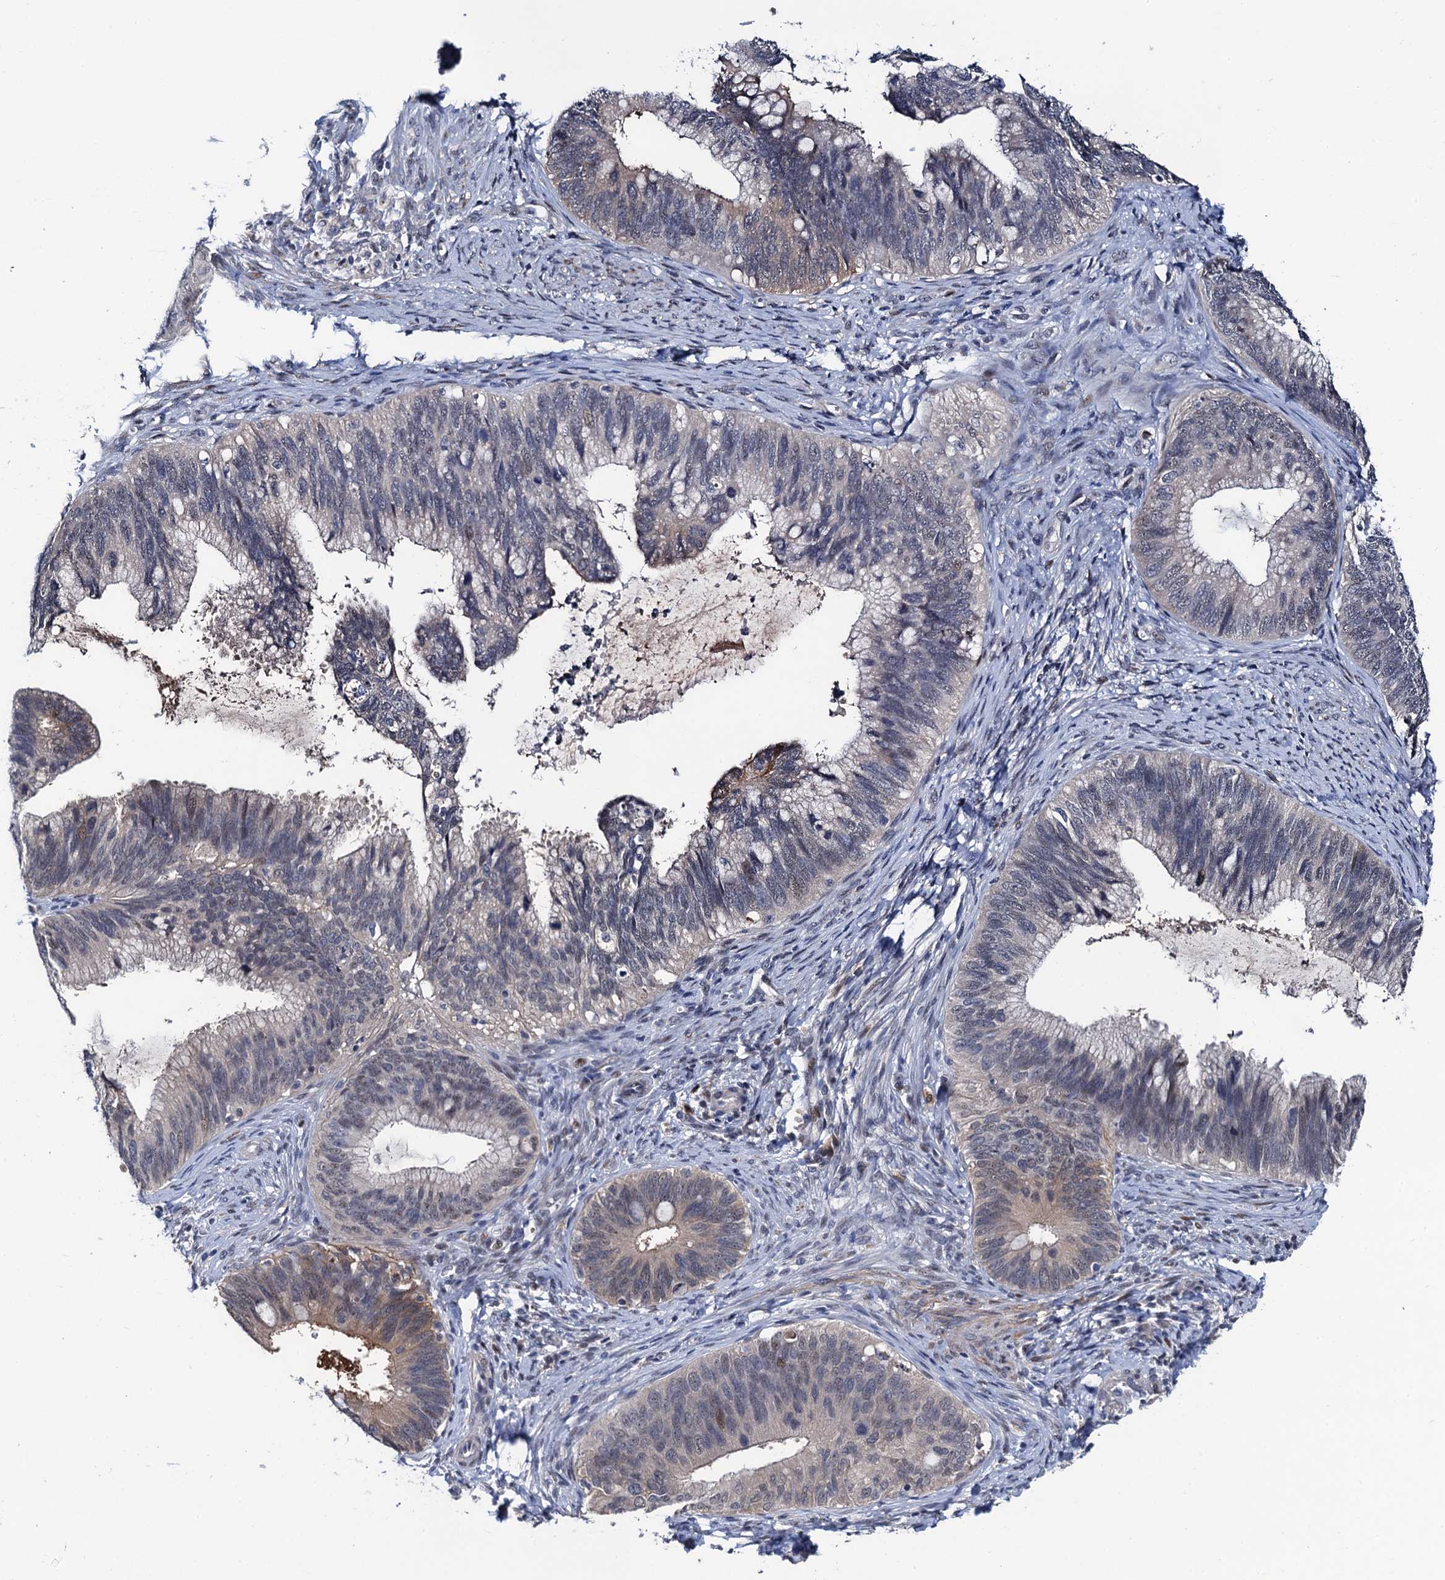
{"staining": {"intensity": "weak", "quantity": "<25%", "location": "cytoplasmic/membranous,nuclear"}, "tissue": "cervical cancer", "cell_type": "Tumor cells", "image_type": "cancer", "snomed": [{"axis": "morphology", "description": "Adenocarcinoma, NOS"}, {"axis": "topography", "description": "Cervix"}], "caption": "Tumor cells are negative for brown protein staining in cervical cancer (adenocarcinoma).", "gene": "FAM222A", "patient": {"sex": "female", "age": 42}}